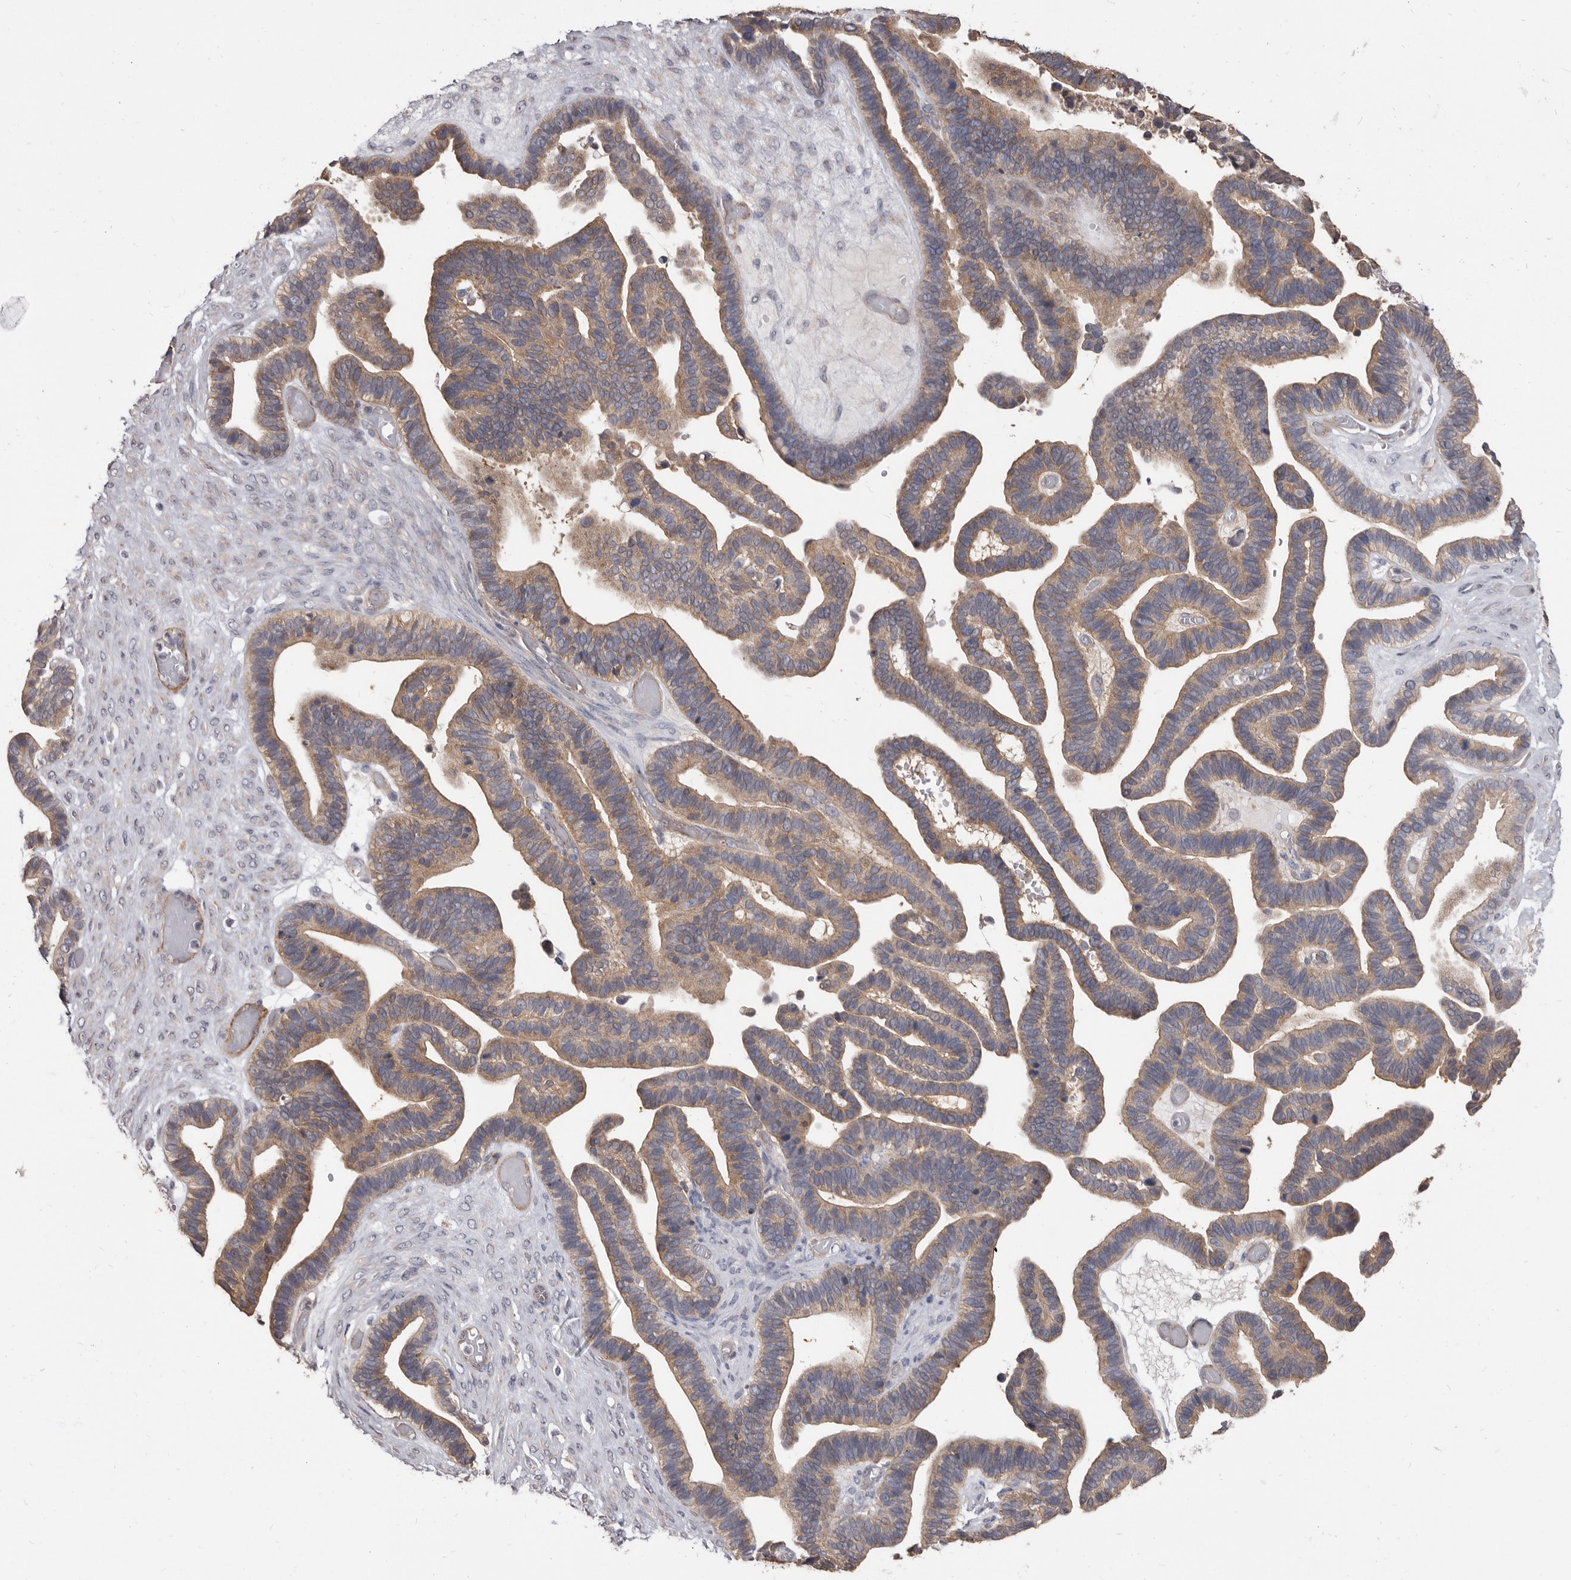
{"staining": {"intensity": "moderate", "quantity": ">75%", "location": "cytoplasmic/membranous"}, "tissue": "ovarian cancer", "cell_type": "Tumor cells", "image_type": "cancer", "snomed": [{"axis": "morphology", "description": "Cystadenocarcinoma, serous, NOS"}, {"axis": "topography", "description": "Ovary"}], "caption": "High-power microscopy captured an IHC histopathology image of ovarian serous cystadenocarcinoma, revealing moderate cytoplasmic/membranous positivity in about >75% of tumor cells.", "gene": "FMO2", "patient": {"sex": "female", "age": 56}}